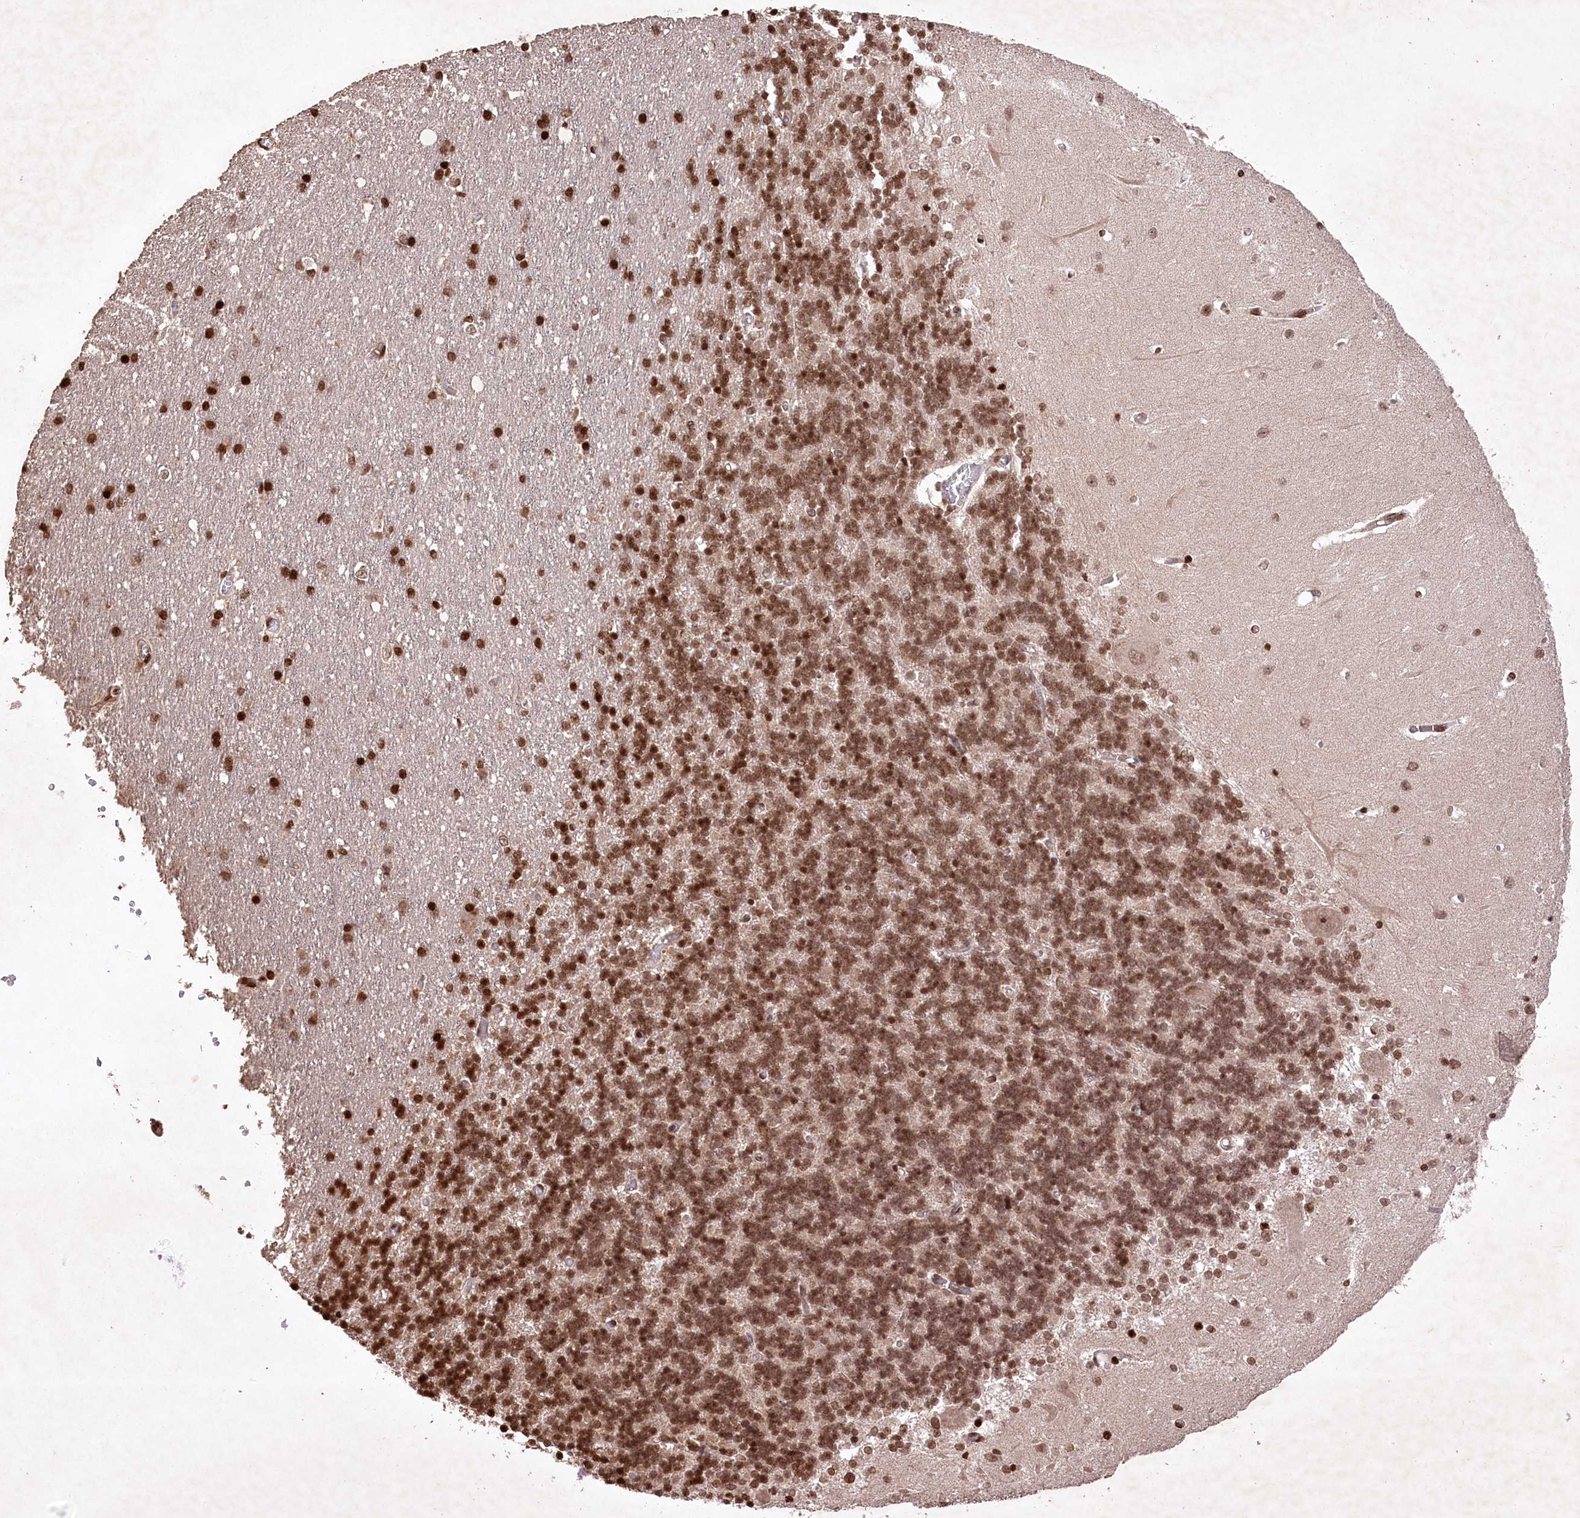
{"staining": {"intensity": "strong", "quantity": "25%-75%", "location": "nuclear"}, "tissue": "cerebellum", "cell_type": "Cells in granular layer", "image_type": "normal", "snomed": [{"axis": "morphology", "description": "Normal tissue, NOS"}, {"axis": "topography", "description": "Cerebellum"}], "caption": "Immunohistochemistry (DAB) staining of unremarkable cerebellum displays strong nuclear protein positivity in about 25%-75% of cells in granular layer.", "gene": "CCSER2", "patient": {"sex": "male", "age": 37}}